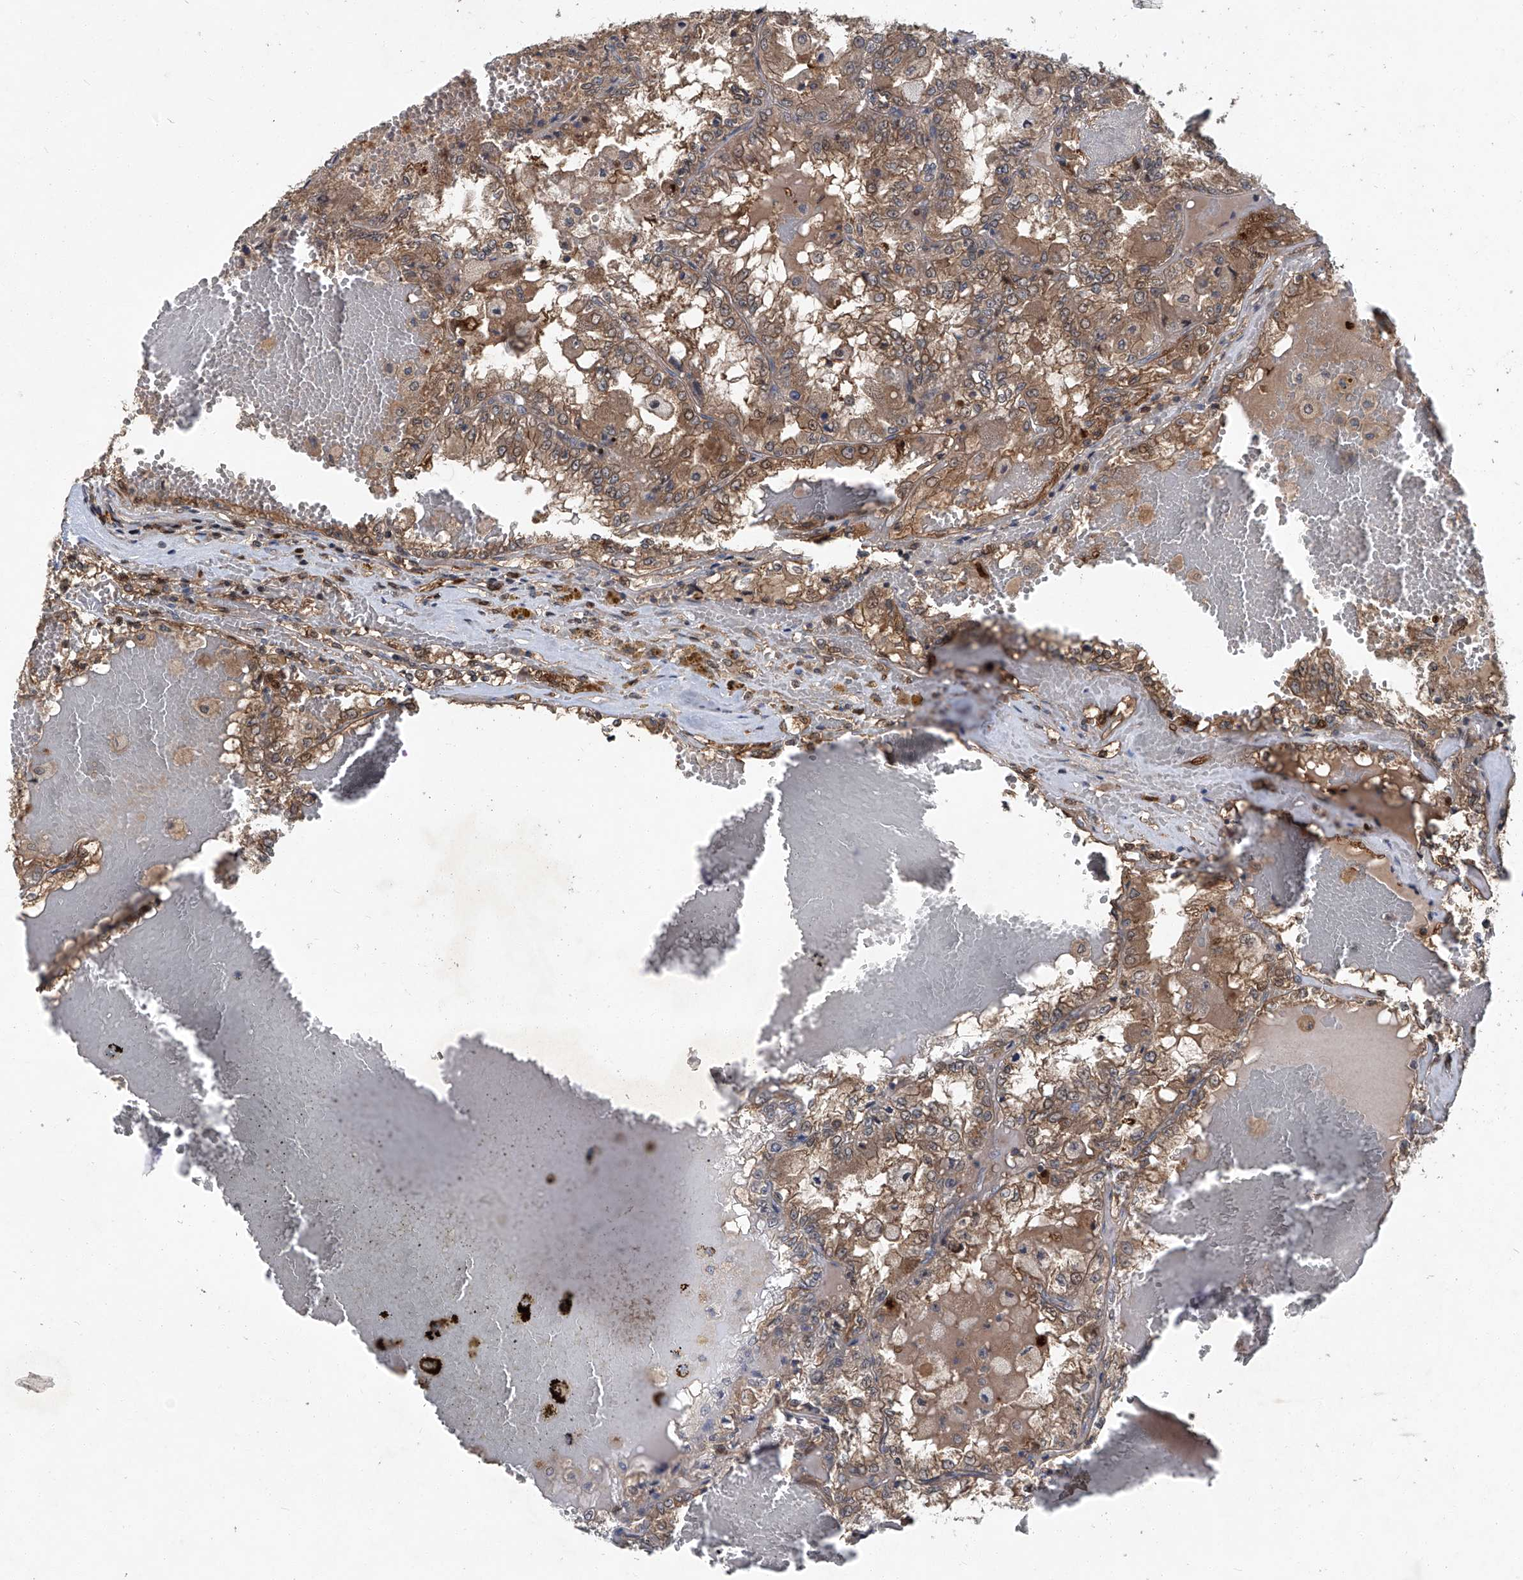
{"staining": {"intensity": "moderate", "quantity": ">75%", "location": "cytoplasmic/membranous,nuclear"}, "tissue": "renal cancer", "cell_type": "Tumor cells", "image_type": "cancer", "snomed": [{"axis": "morphology", "description": "Adenocarcinoma, NOS"}, {"axis": "topography", "description": "Kidney"}], "caption": "This photomicrograph displays immunohistochemistry (IHC) staining of renal cancer, with medium moderate cytoplasmic/membranous and nuclear positivity in approximately >75% of tumor cells.", "gene": "ANKRD34A", "patient": {"sex": "female", "age": 56}}